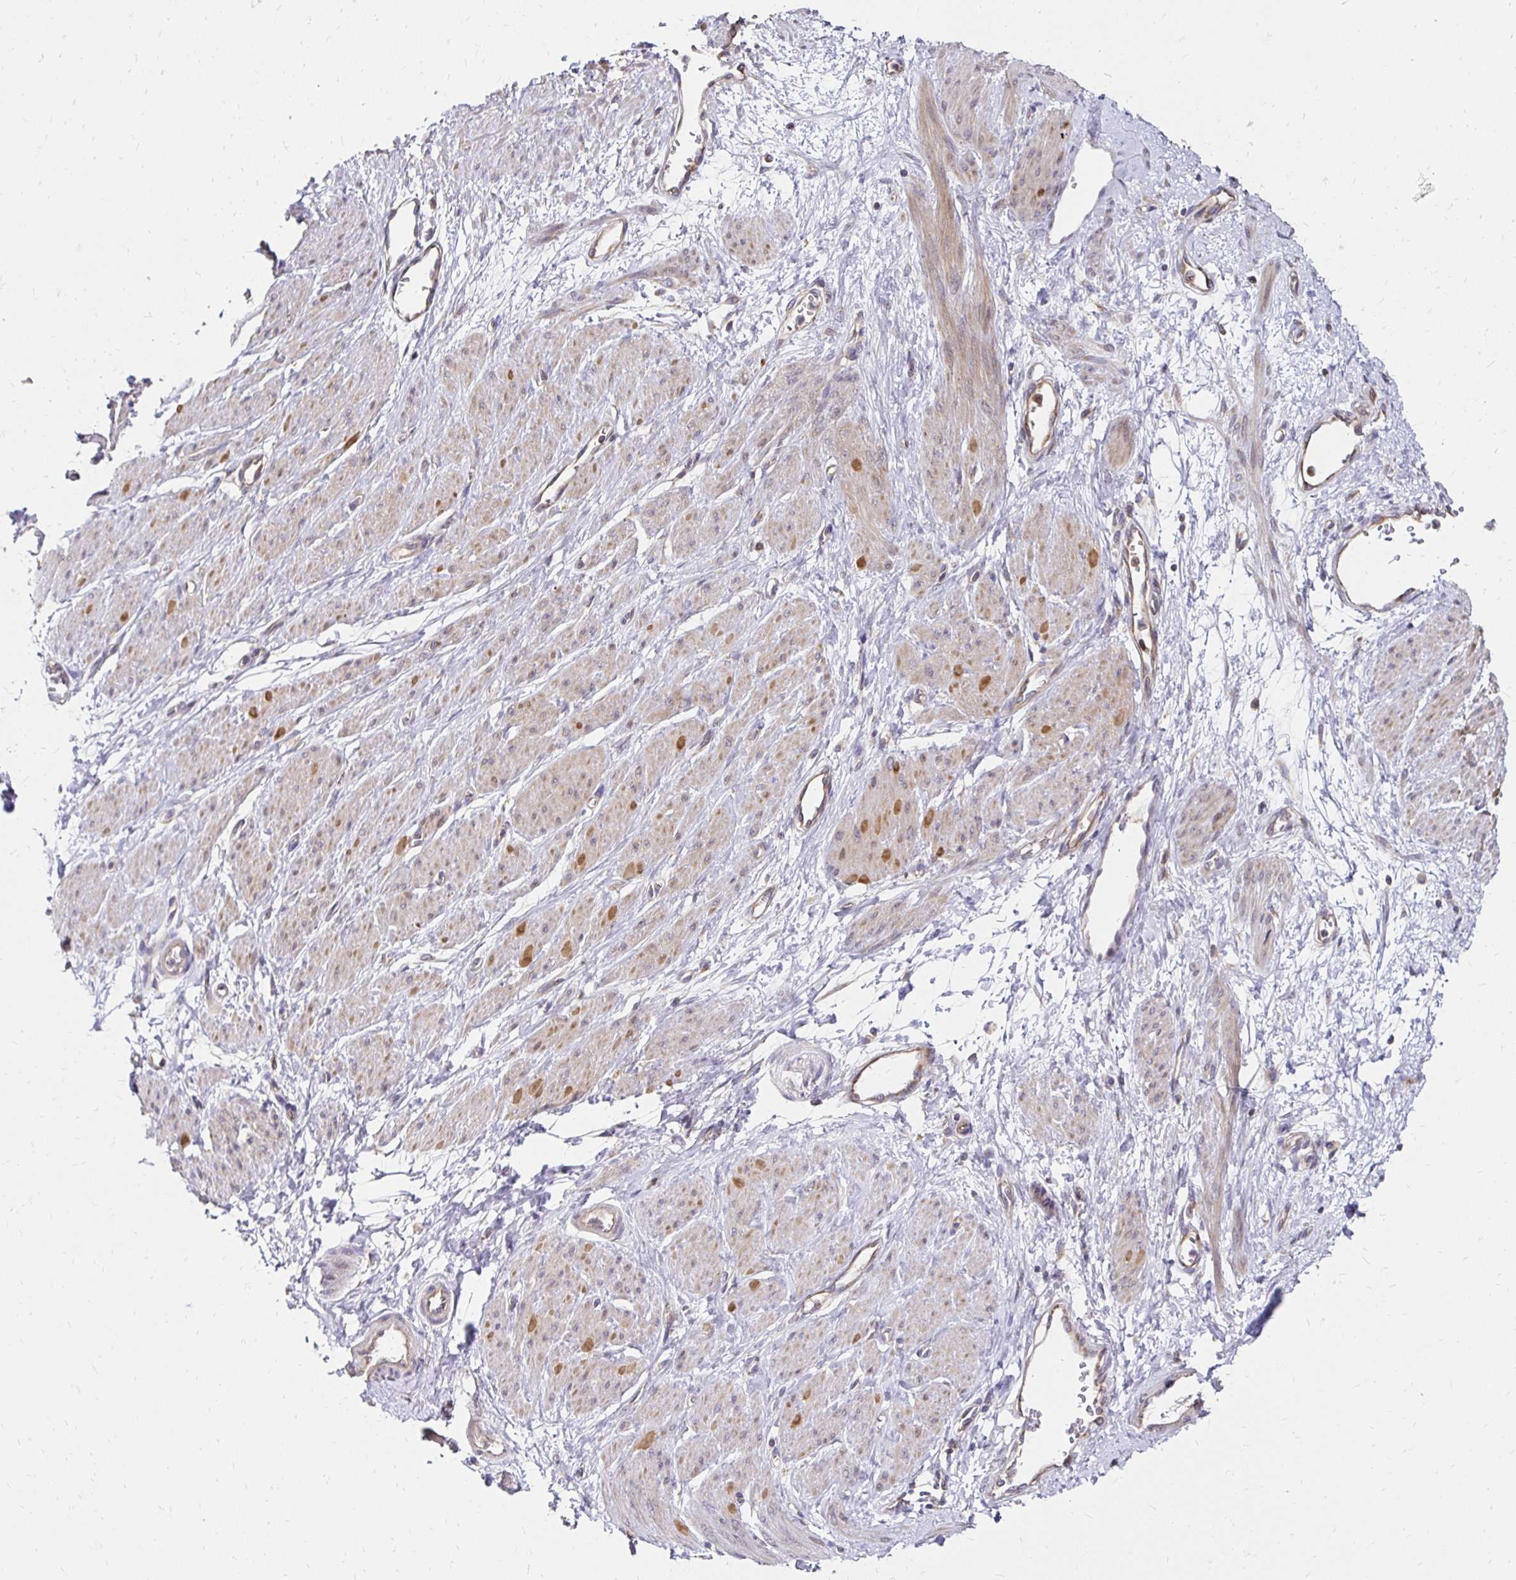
{"staining": {"intensity": "moderate", "quantity": "25%-75%", "location": "cytoplasmic/membranous"}, "tissue": "smooth muscle", "cell_type": "Smooth muscle cells", "image_type": "normal", "snomed": [{"axis": "morphology", "description": "Normal tissue, NOS"}, {"axis": "topography", "description": "Smooth muscle"}, {"axis": "topography", "description": "Uterus"}], "caption": "Protein staining shows moderate cytoplasmic/membranous expression in about 25%-75% of smooth muscle cells in benign smooth muscle.", "gene": "ZW10", "patient": {"sex": "female", "age": 39}}